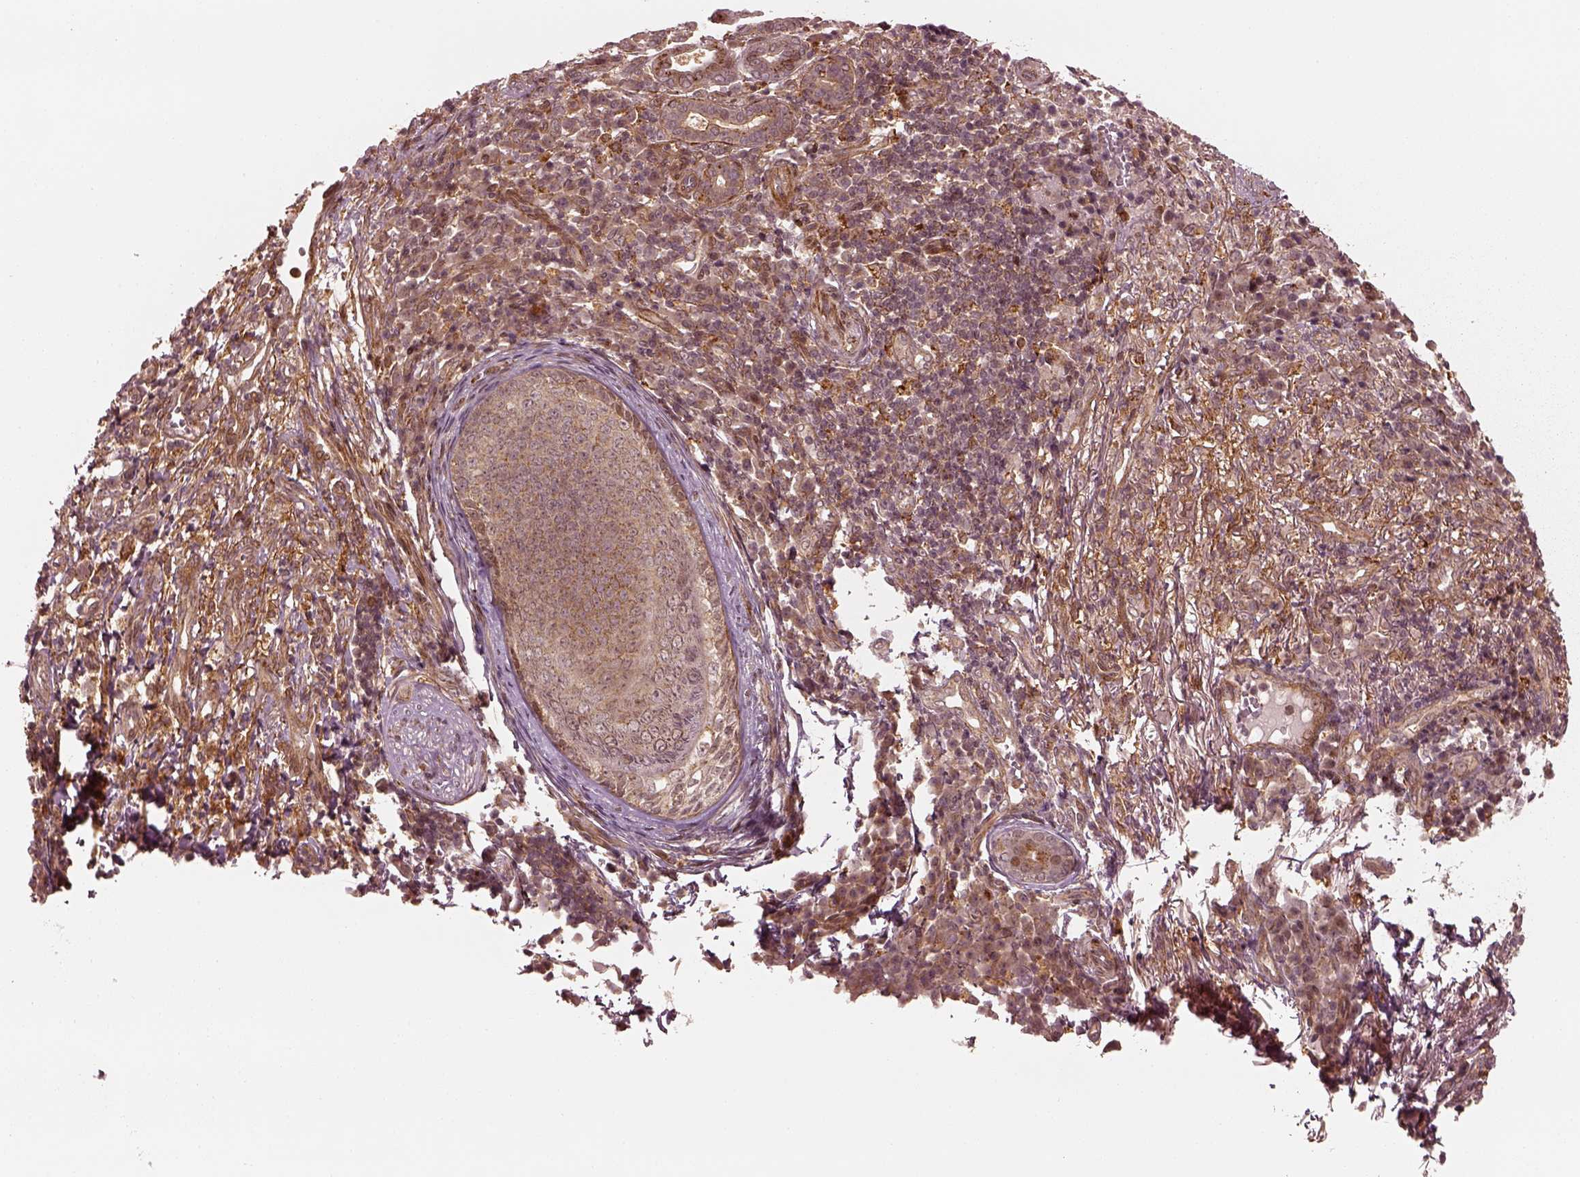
{"staining": {"intensity": "weak", "quantity": ">75%", "location": "cytoplasmic/membranous"}, "tissue": "skin cancer", "cell_type": "Tumor cells", "image_type": "cancer", "snomed": [{"axis": "morphology", "description": "Basal cell carcinoma"}, {"axis": "topography", "description": "Skin"}], "caption": "Brown immunohistochemical staining in human skin cancer (basal cell carcinoma) demonstrates weak cytoplasmic/membranous expression in approximately >75% of tumor cells.", "gene": "SLC12A9", "patient": {"sex": "female", "age": 69}}